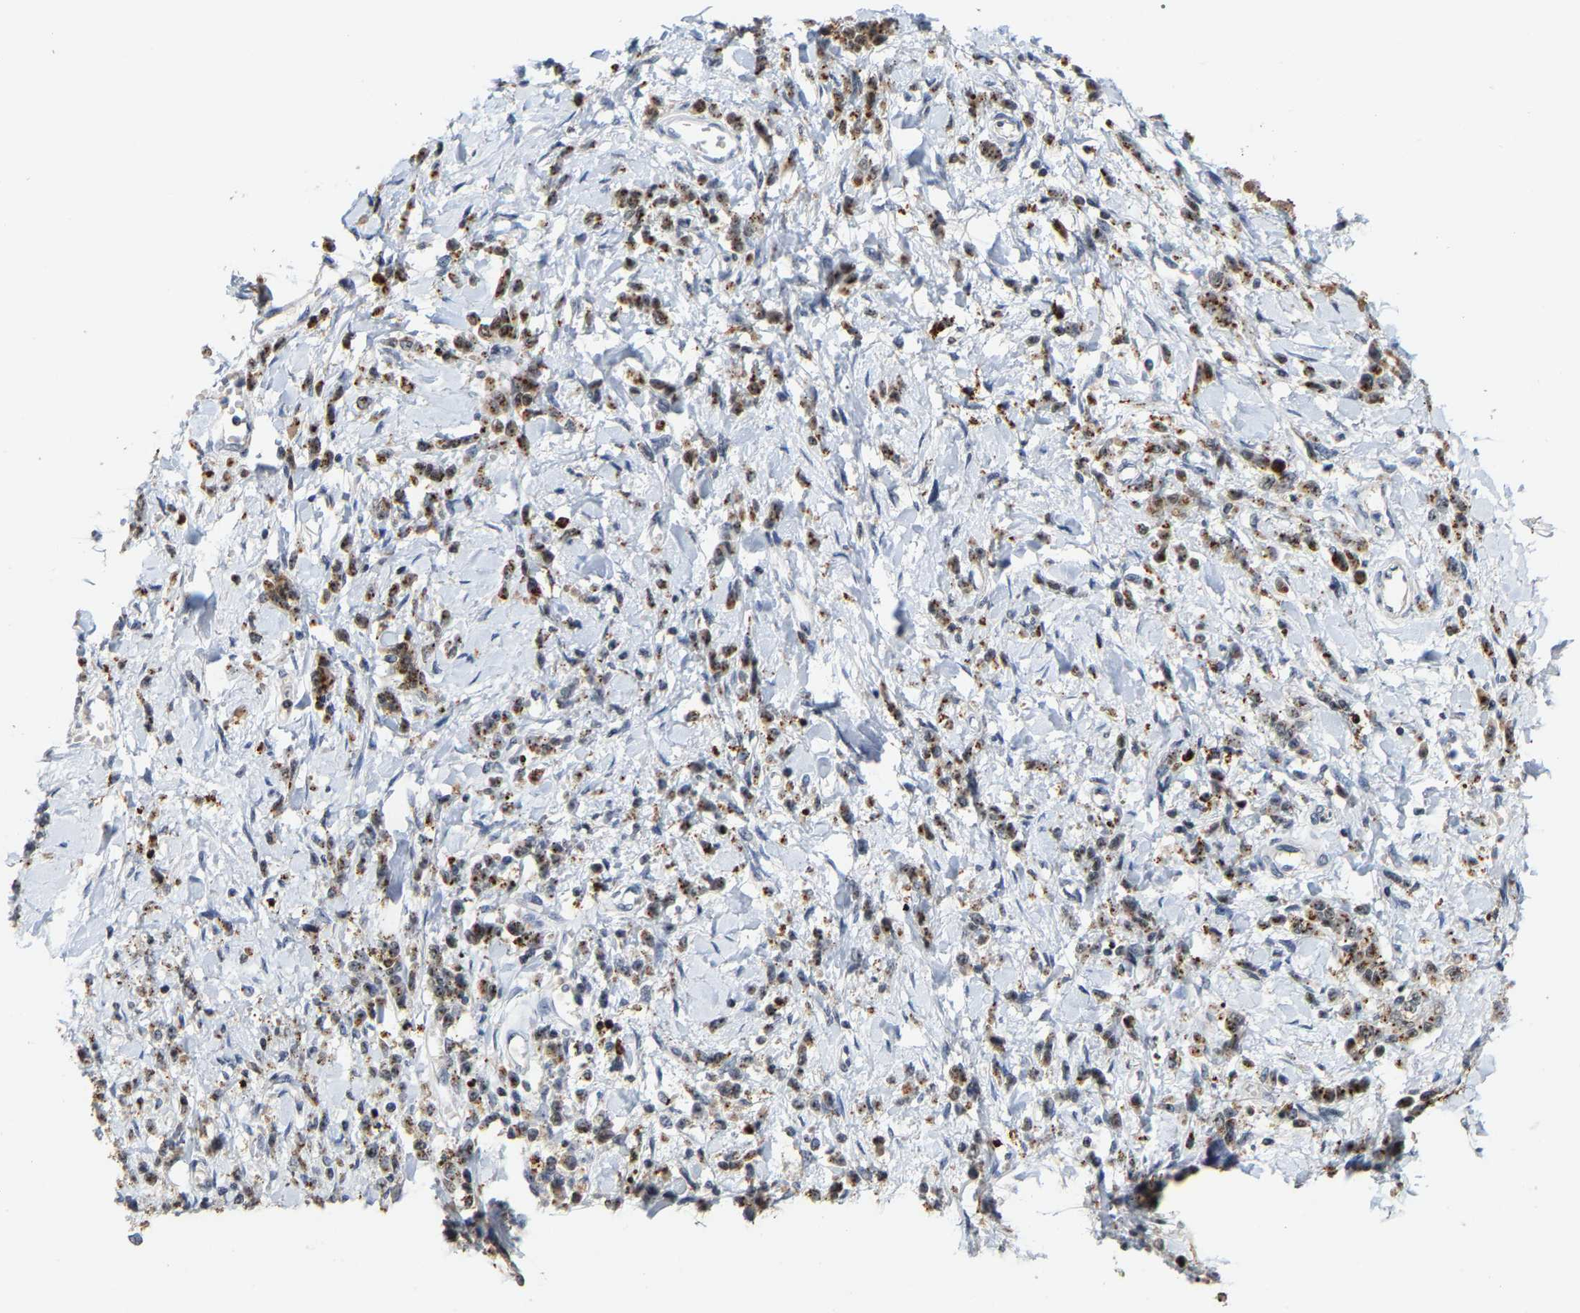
{"staining": {"intensity": "moderate", "quantity": ">75%", "location": "cytoplasmic/membranous,nuclear"}, "tissue": "stomach cancer", "cell_type": "Tumor cells", "image_type": "cancer", "snomed": [{"axis": "morphology", "description": "Normal tissue, NOS"}, {"axis": "morphology", "description": "Adenocarcinoma, NOS"}, {"axis": "topography", "description": "Stomach"}], "caption": "Immunohistochemistry histopathology image of stomach adenocarcinoma stained for a protein (brown), which reveals medium levels of moderate cytoplasmic/membranous and nuclear expression in approximately >75% of tumor cells.", "gene": "NOP58", "patient": {"sex": "male", "age": 82}}